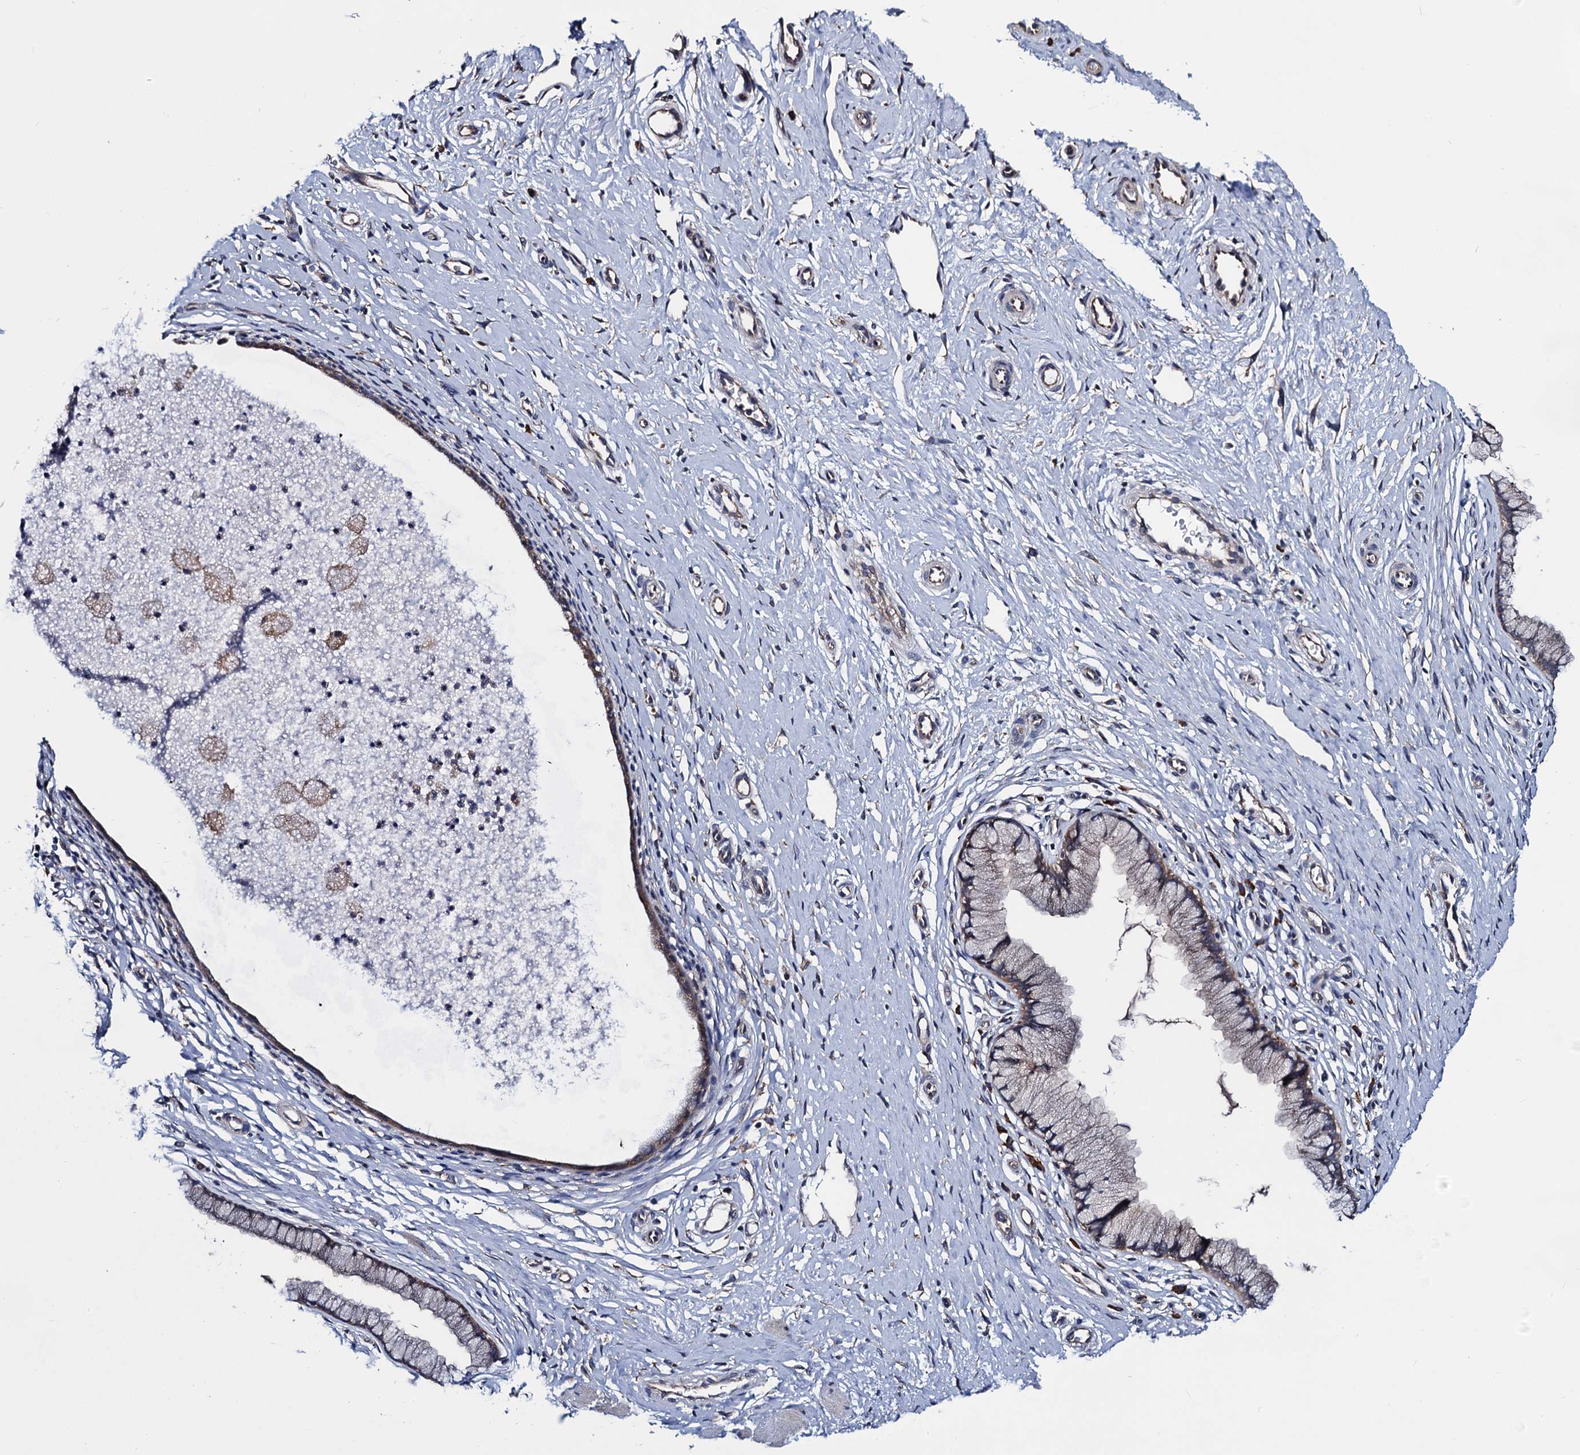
{"staining": {"intensity": "weak", "quantity": "<25%", "location": "cytoplasmic/membranous"}, "tissue": "cervix", "cell_type": "Glandular cells", "image_type": "normal", "snomed": [{"axis": "morphology", "description": "Normal tissue, NOS"}, {"axis": "topography", "description": "Cervix"}], "caption": "This is a photomicrograph of IHC staining of unremarkable cervix, which shows no staining in glandular cells.", "gene": "PGLS", "patient": {"sex": "female", "age": 36}}